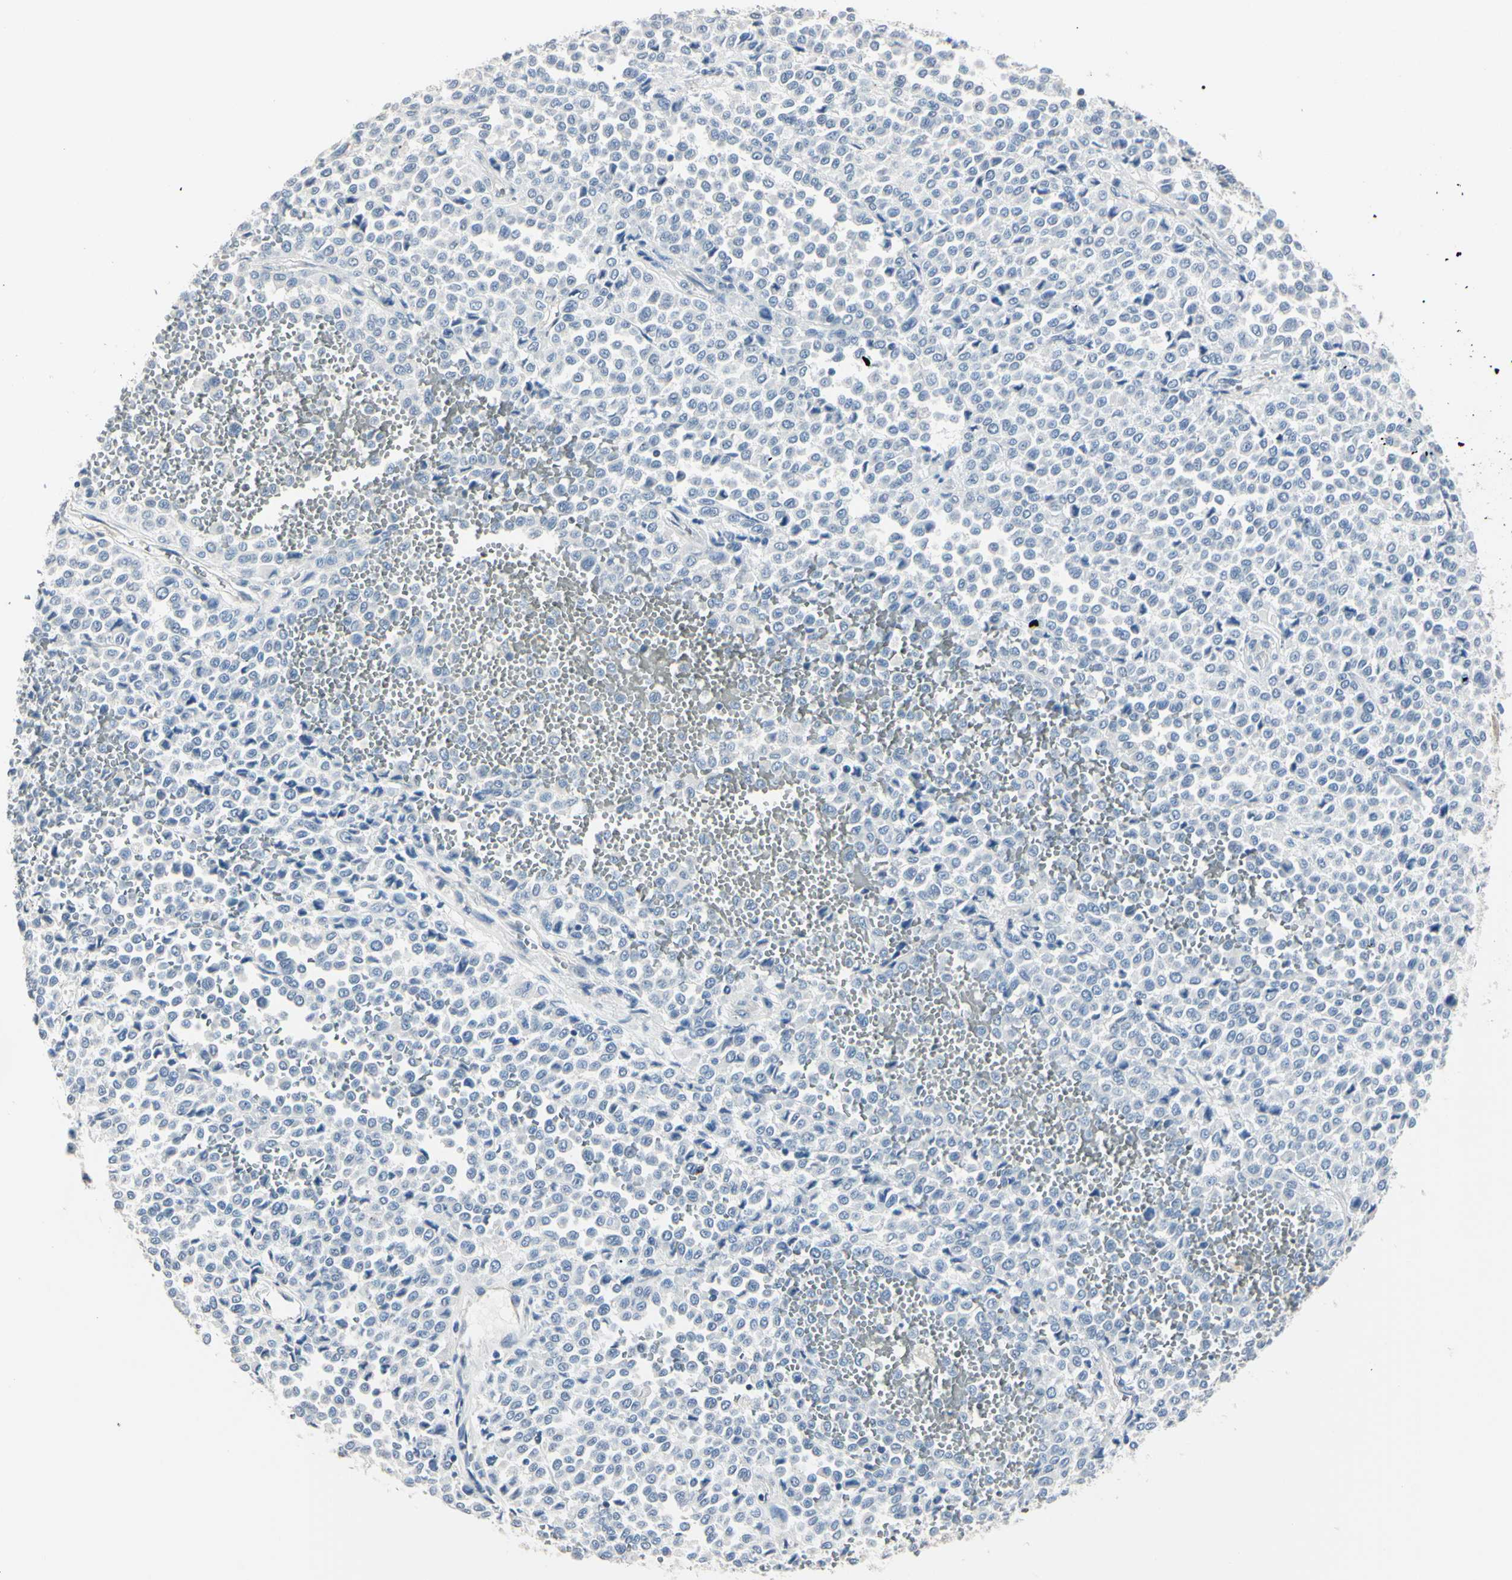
{"staining": {"intensity": "negative", "quantity": "none", "location": "none"}, "tissue": "melanoma", "cell_type": "Tumor cells", "image_type": "cancer", "snomed": [{"axis": "morphology", "description": "Malignant melanoma, Metastatic site"}, {"axis": "topography", "description": "Pancreas"}], "caption": "Immunohistochemistry histopathology image of human melanoma stained for a protein (brown), which exhibits no staining in tumor cells. (Stains: DAB immunohistochemistry with hematoxylin counter stain, Microscopy: brightfield microscopy at high magnification).", "gene": "AKR1C3", "patient": {"sex": "female", "age": 30}}